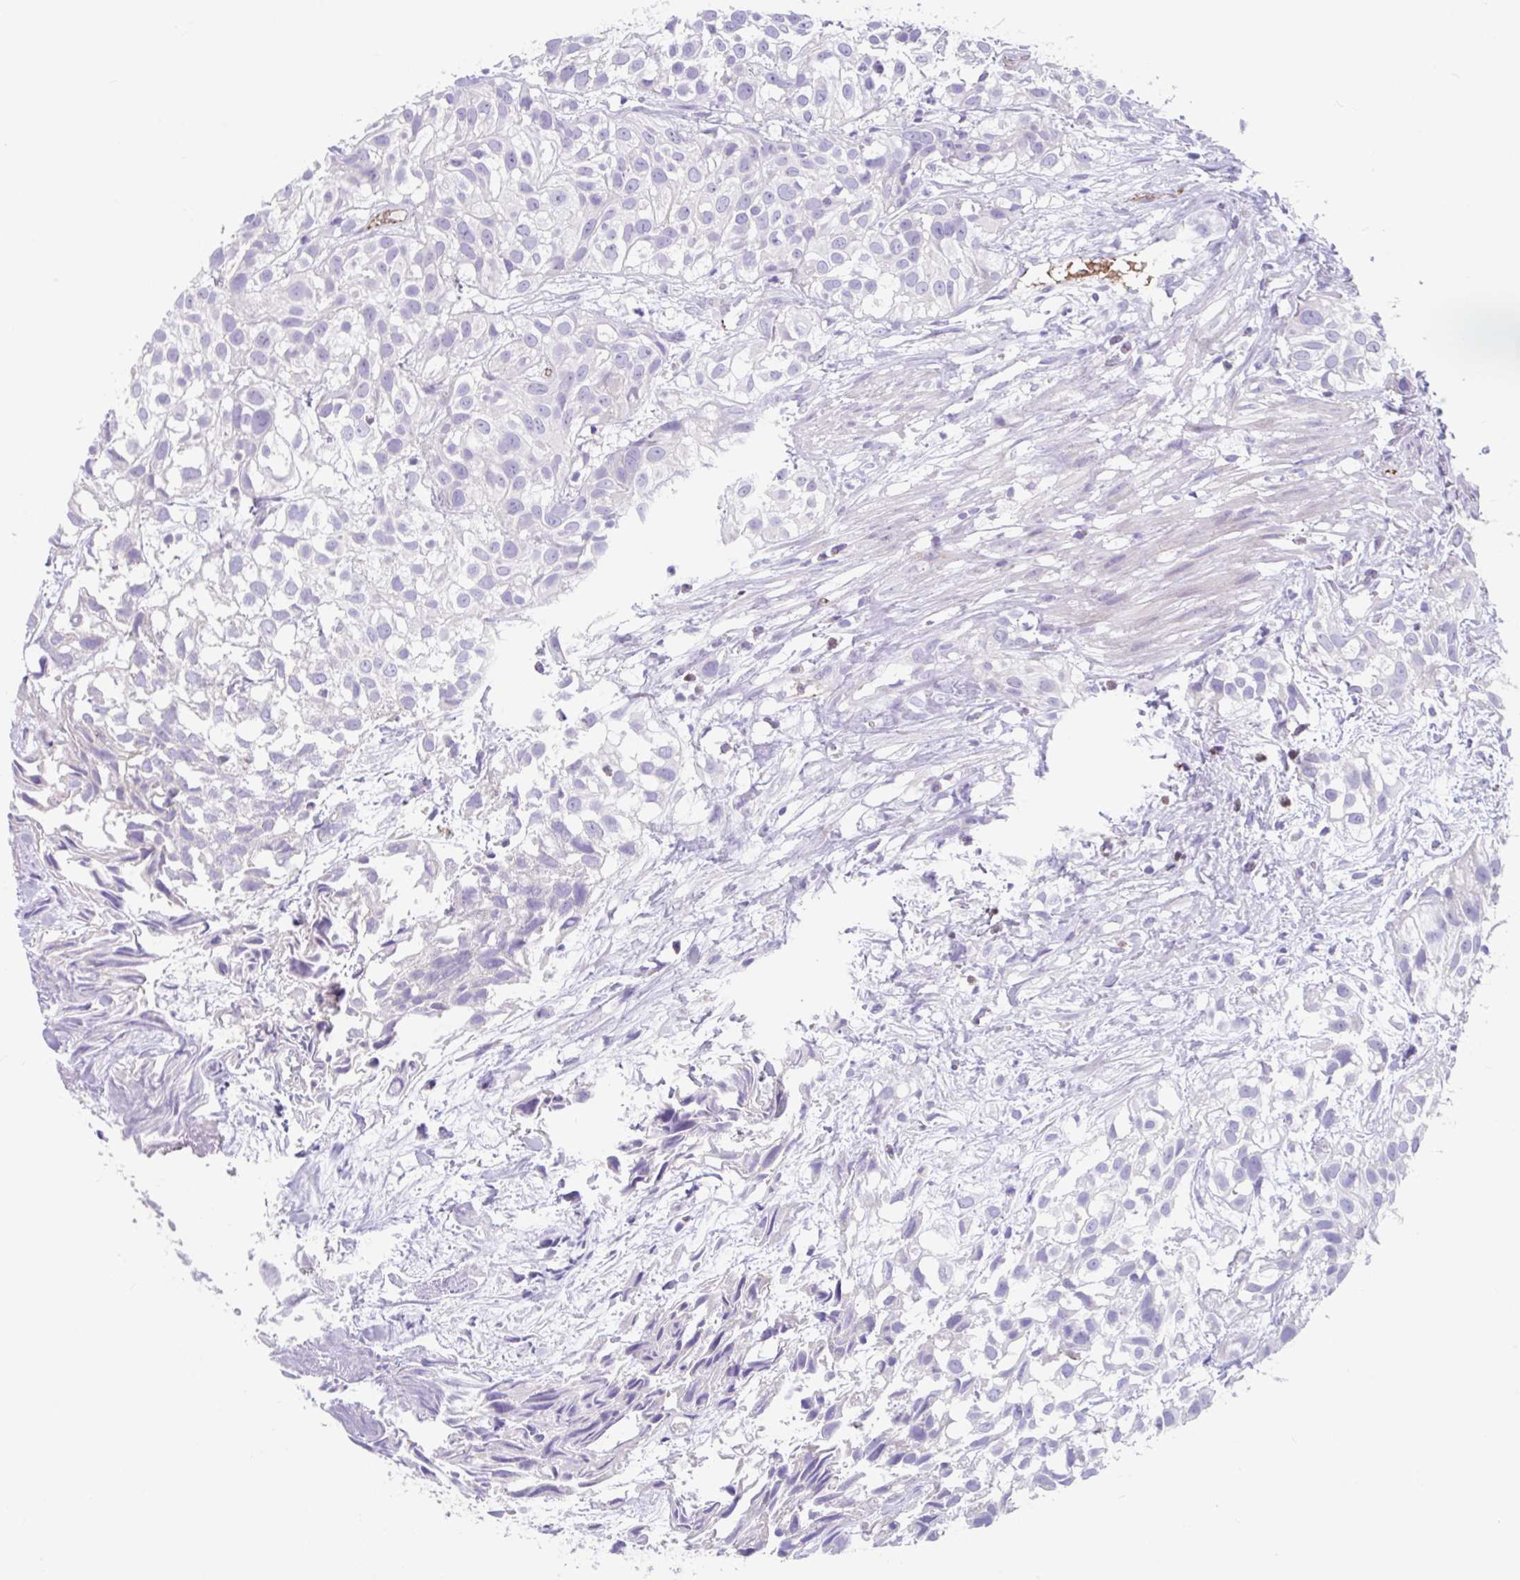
{"staining": {"intensity": "negative", "quantity": "none", "location": "none"}, "tissue": "urothelial cancer", "cell_type": "Tumor cells", "image_type": "cancer", "snomed": [{"axis": "morphology", "description": "Urothelial carcinoma, High grade"}, {"axis": "topography", "description": "Urinary bladder"}], "caption": "The IHC micrograph has no significant staining in tumor cells of urothelial cancer tissue.", "gene": "CCSAP", "patient": {"sex": "male", "age": 56}}